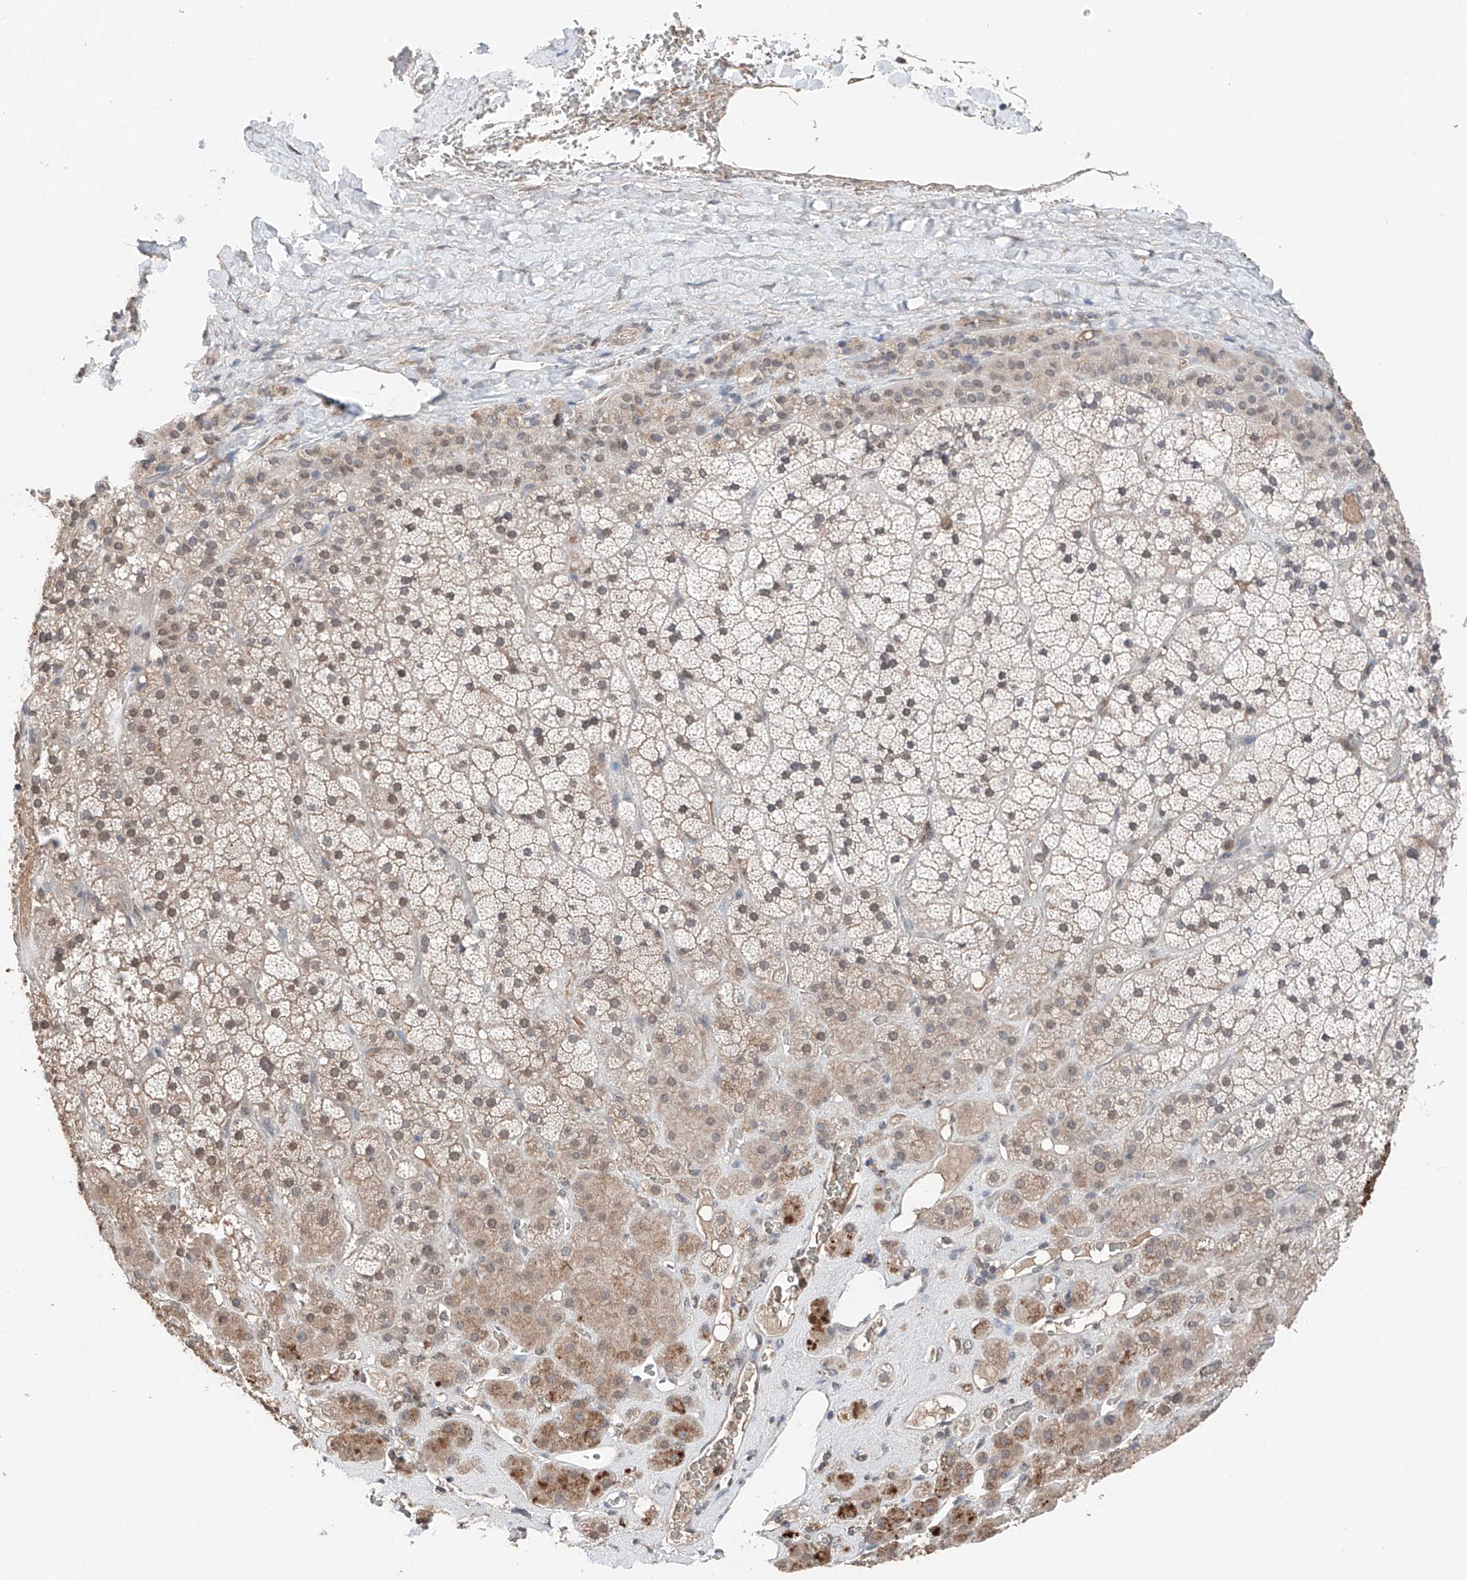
{"staining": {"intensity": "moderate", "quantity": "25%-75%", "location": "cytoplasmic/membranous,nuclear"}, "tissue": "adrenal gland", "cell_type": "Glandular cells", "image_type": "normal", "snomed": [{"axis": "morphology", "description": "Normal tissue, NOS"}, {"axis": "topography", "description": "Adrenal gland"}], "caption": "Benign adrenal gland reveals moderate cytoplasmic/membranous,nuclear positivity in about 25%-75% of glandular cells.", "gene": "TBX4", "patient": {"sex": "male", "age": 57}}